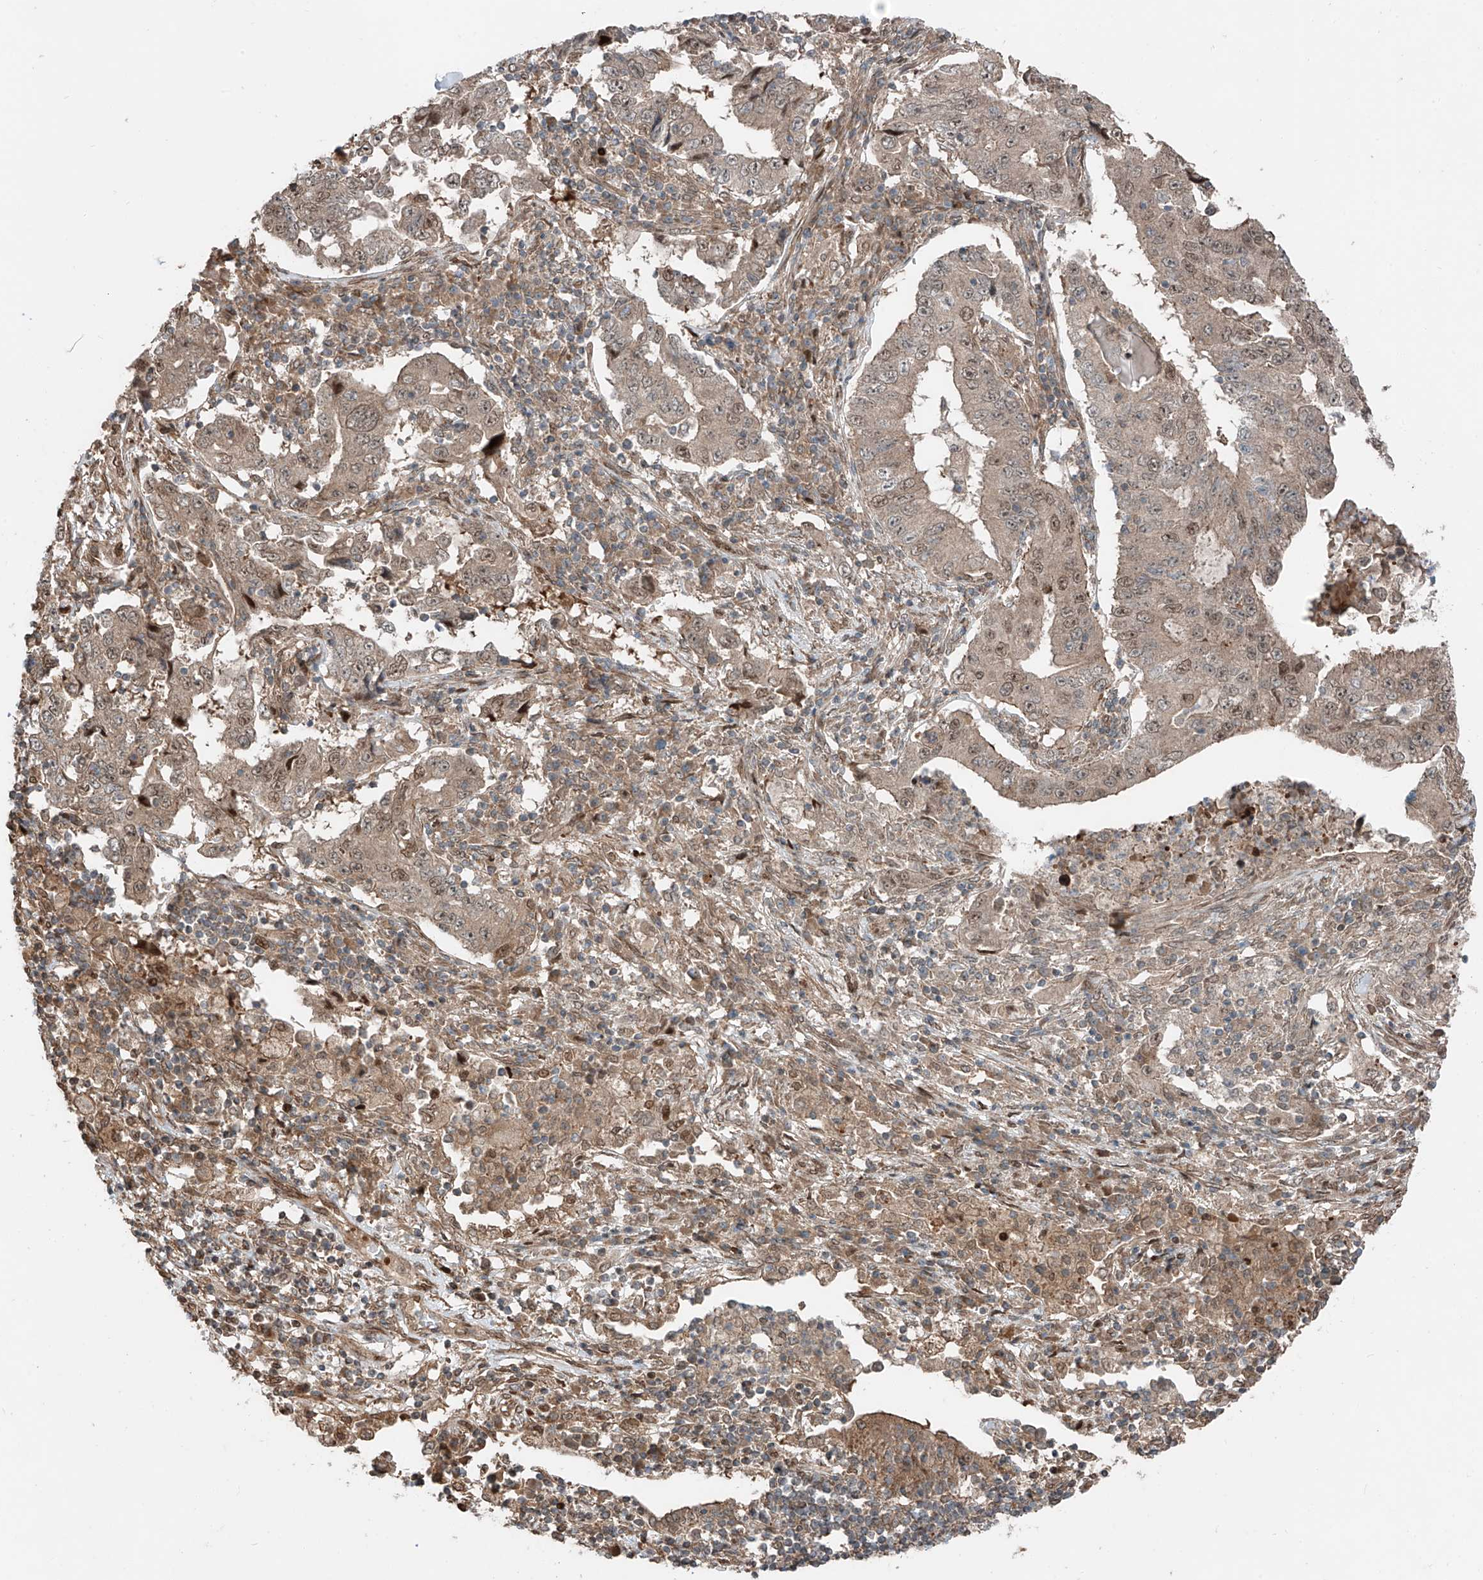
{"staining": {"intensity": "moderate", "quantity": ">75%", "location": "cytoplasmic/membranous,nuclear"}, "tissue": "lung cancer", "cell_type": "Tumor cells", "image_type": "cancer", "snomed": [{"axis": "morphology", "description": "Adenocarcinoma, NOS"}, {"axis": "topography", "description": "Lung"}], "caption": "Human adenocarcinoma (lung) stained for a protein (brown) demonstrates moderate cytoplasmic/membranous and nuclear positive expression in about >75% of tumor cells.", "gene": "CEP162", "patient": {"sex": "female", "age": 51}}